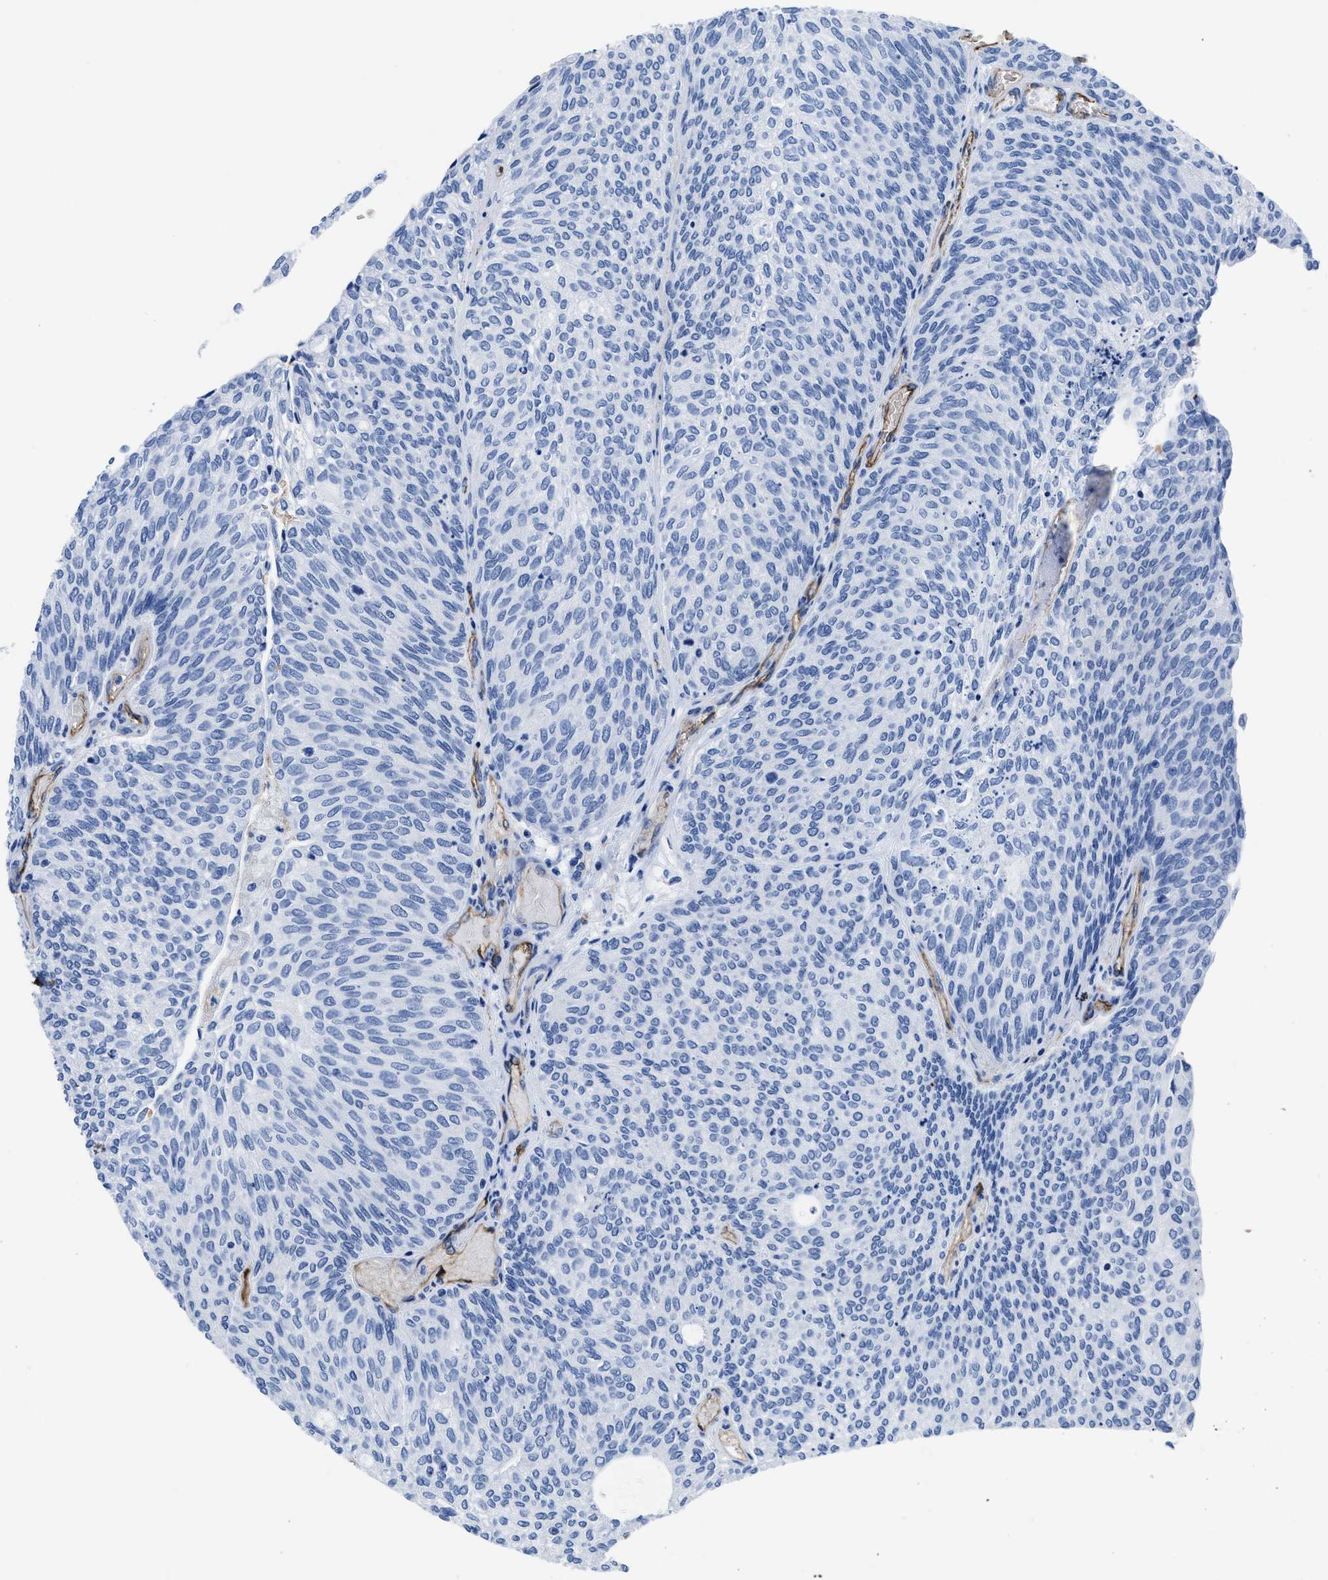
{"staining": {"intensity": "negative", "quantity": "none", "location": "none"}, "tissue": "urothelial cancer", "cell_type": "Tumor cells", "image_type": "cancer", "snomed": [{"axis": "morphology", "description": "Urothelial carcinoma, Low grade"}, {"axis": "topography", "description": "Urinary bladder"}], "caption": "A micrograph of urothelial carcinoma (low-grade) stained for a protein demonstrates no brown staining in tumor cells.", "gene": "AQP1", "patient": {"sex": "female", "age": 79}}